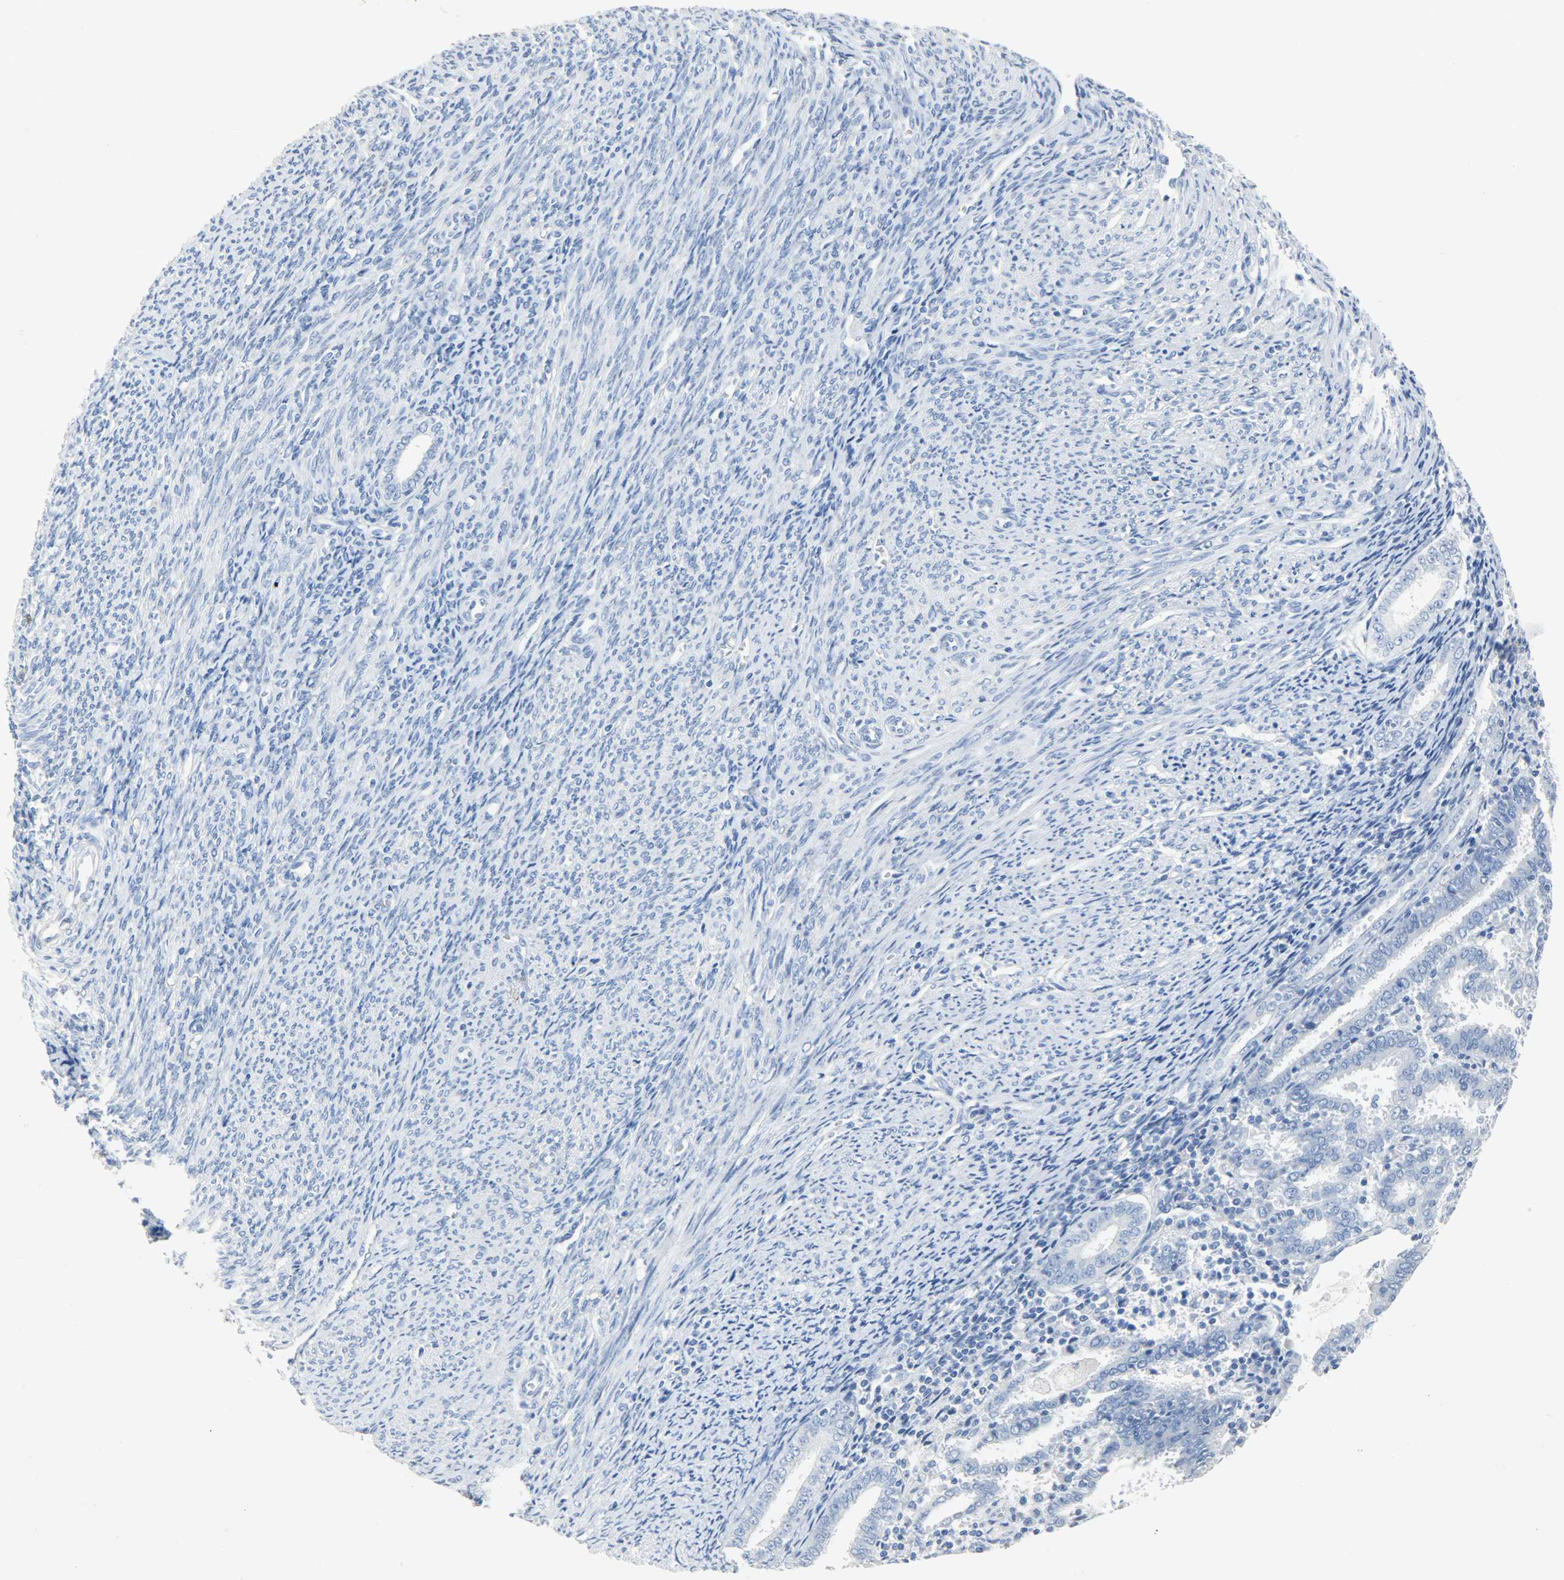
{"staining": {"intensity": "negative", "quantity": "none", "location": "none"}, "tissue": "endometrial cancer", "cell_type": "Tumor cells", "image_type": "cancer", "snomed": [{"axis": "morphology", "description": "Adenocarcinoma, NOS"}, {"axis": "topography", "description": "Uterus"}], "caption": "The IHC photomicrograph has no significant positivity in tumor cells of adenocarcinoma (endometrial) tissue.", "gene": "CA3", "patient": {"sex": "female", "age": 83}}